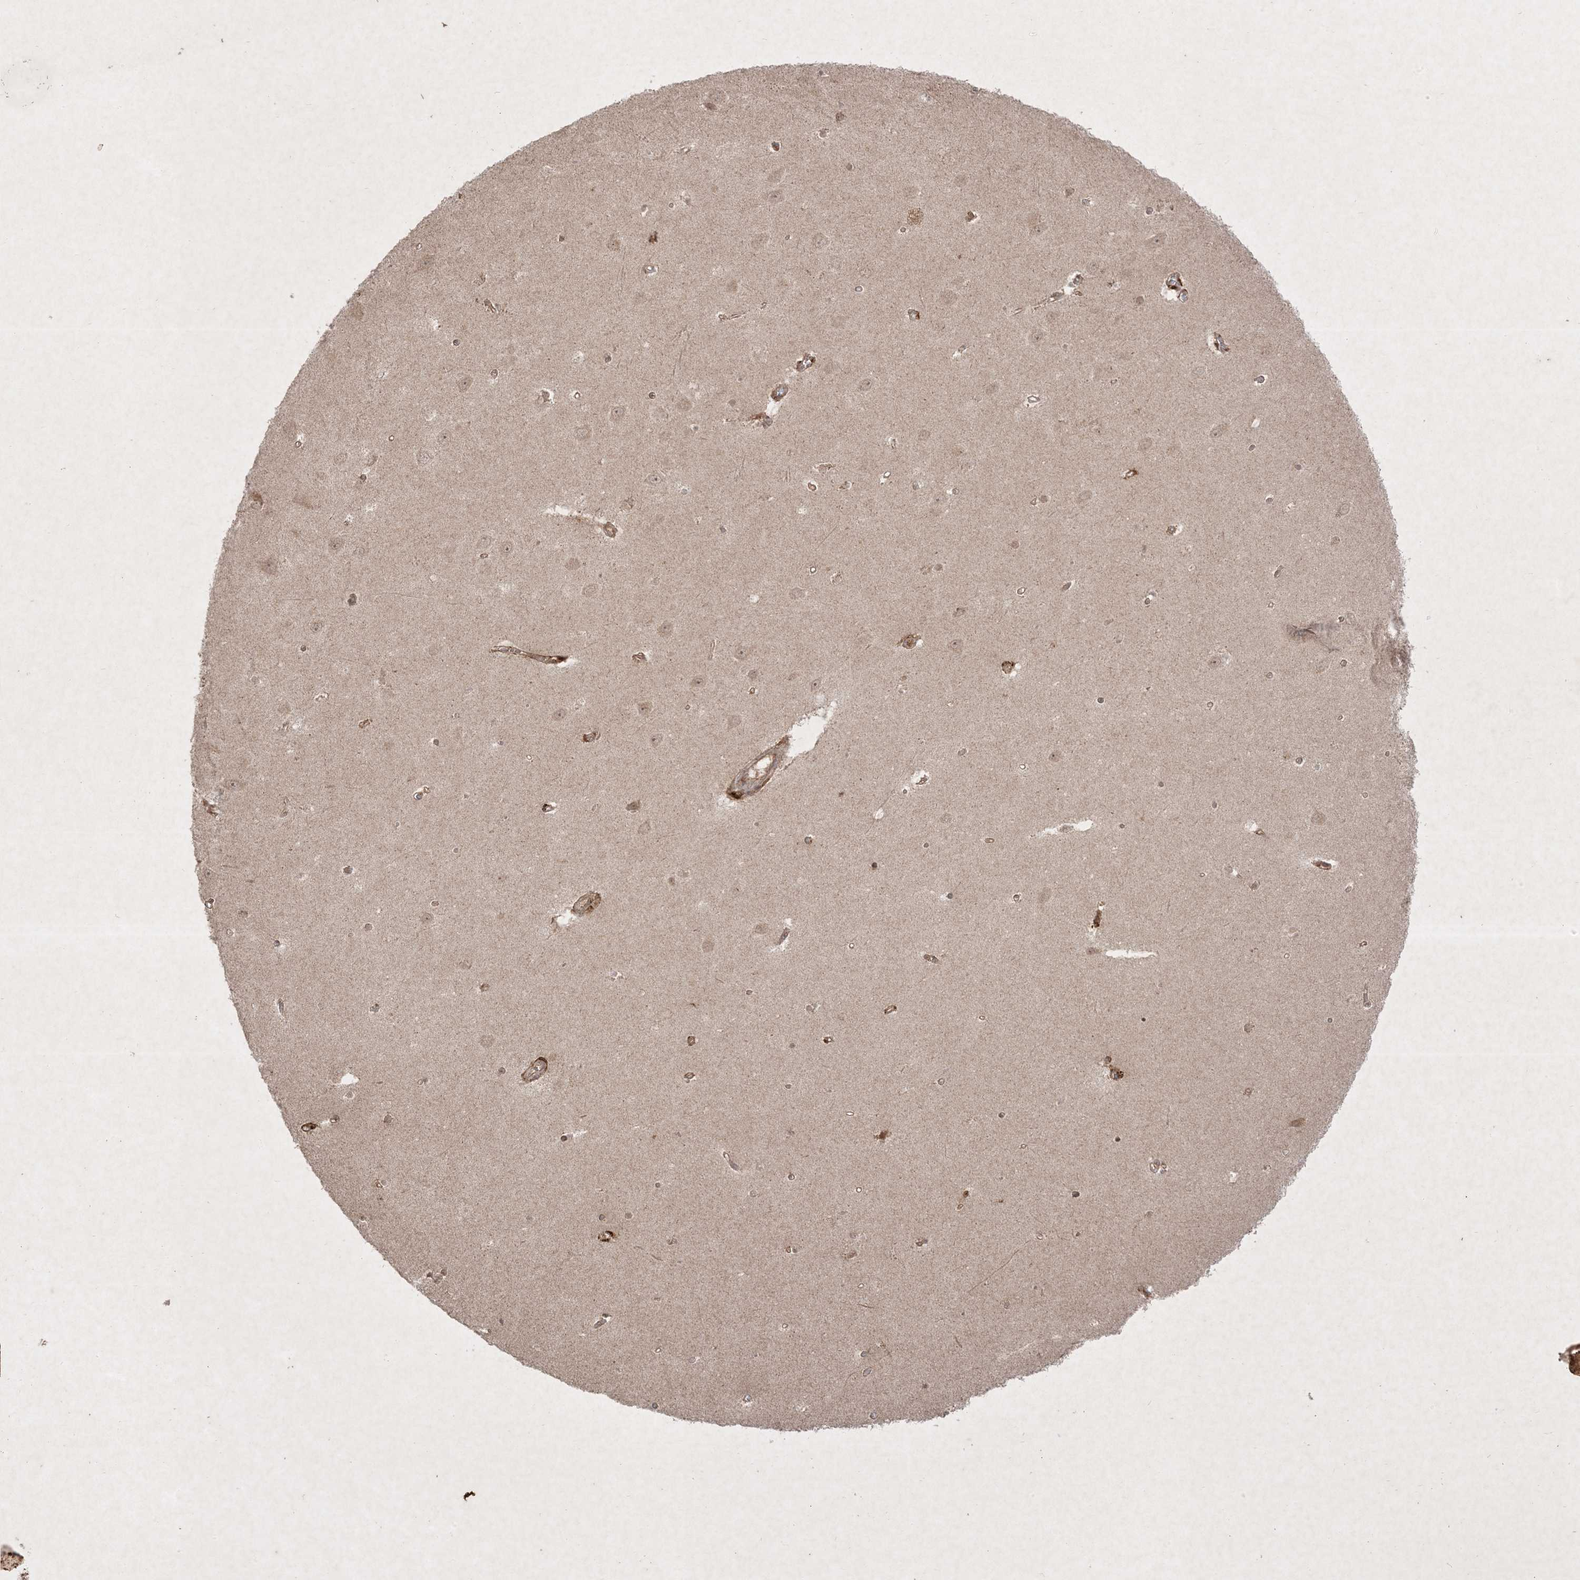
{"staining": {"intensity": "weak", "quantity": "<25%", "location": "cytoplasmic/membranous"}, "tissue": "hippocampus", "cell_type": "Glial cells", "image_type": "normal", "snomed": [{"axis": "morphology", "description": "Normal tissue, NOS"}, {"axis": "topography", "description": "Hippocampus"}], "caption": "An image of hippocampus stained for a protein shows no brown staining in glial cells.", "gene": "PTK6", "patient": {"sex": "female", "age": 64}}